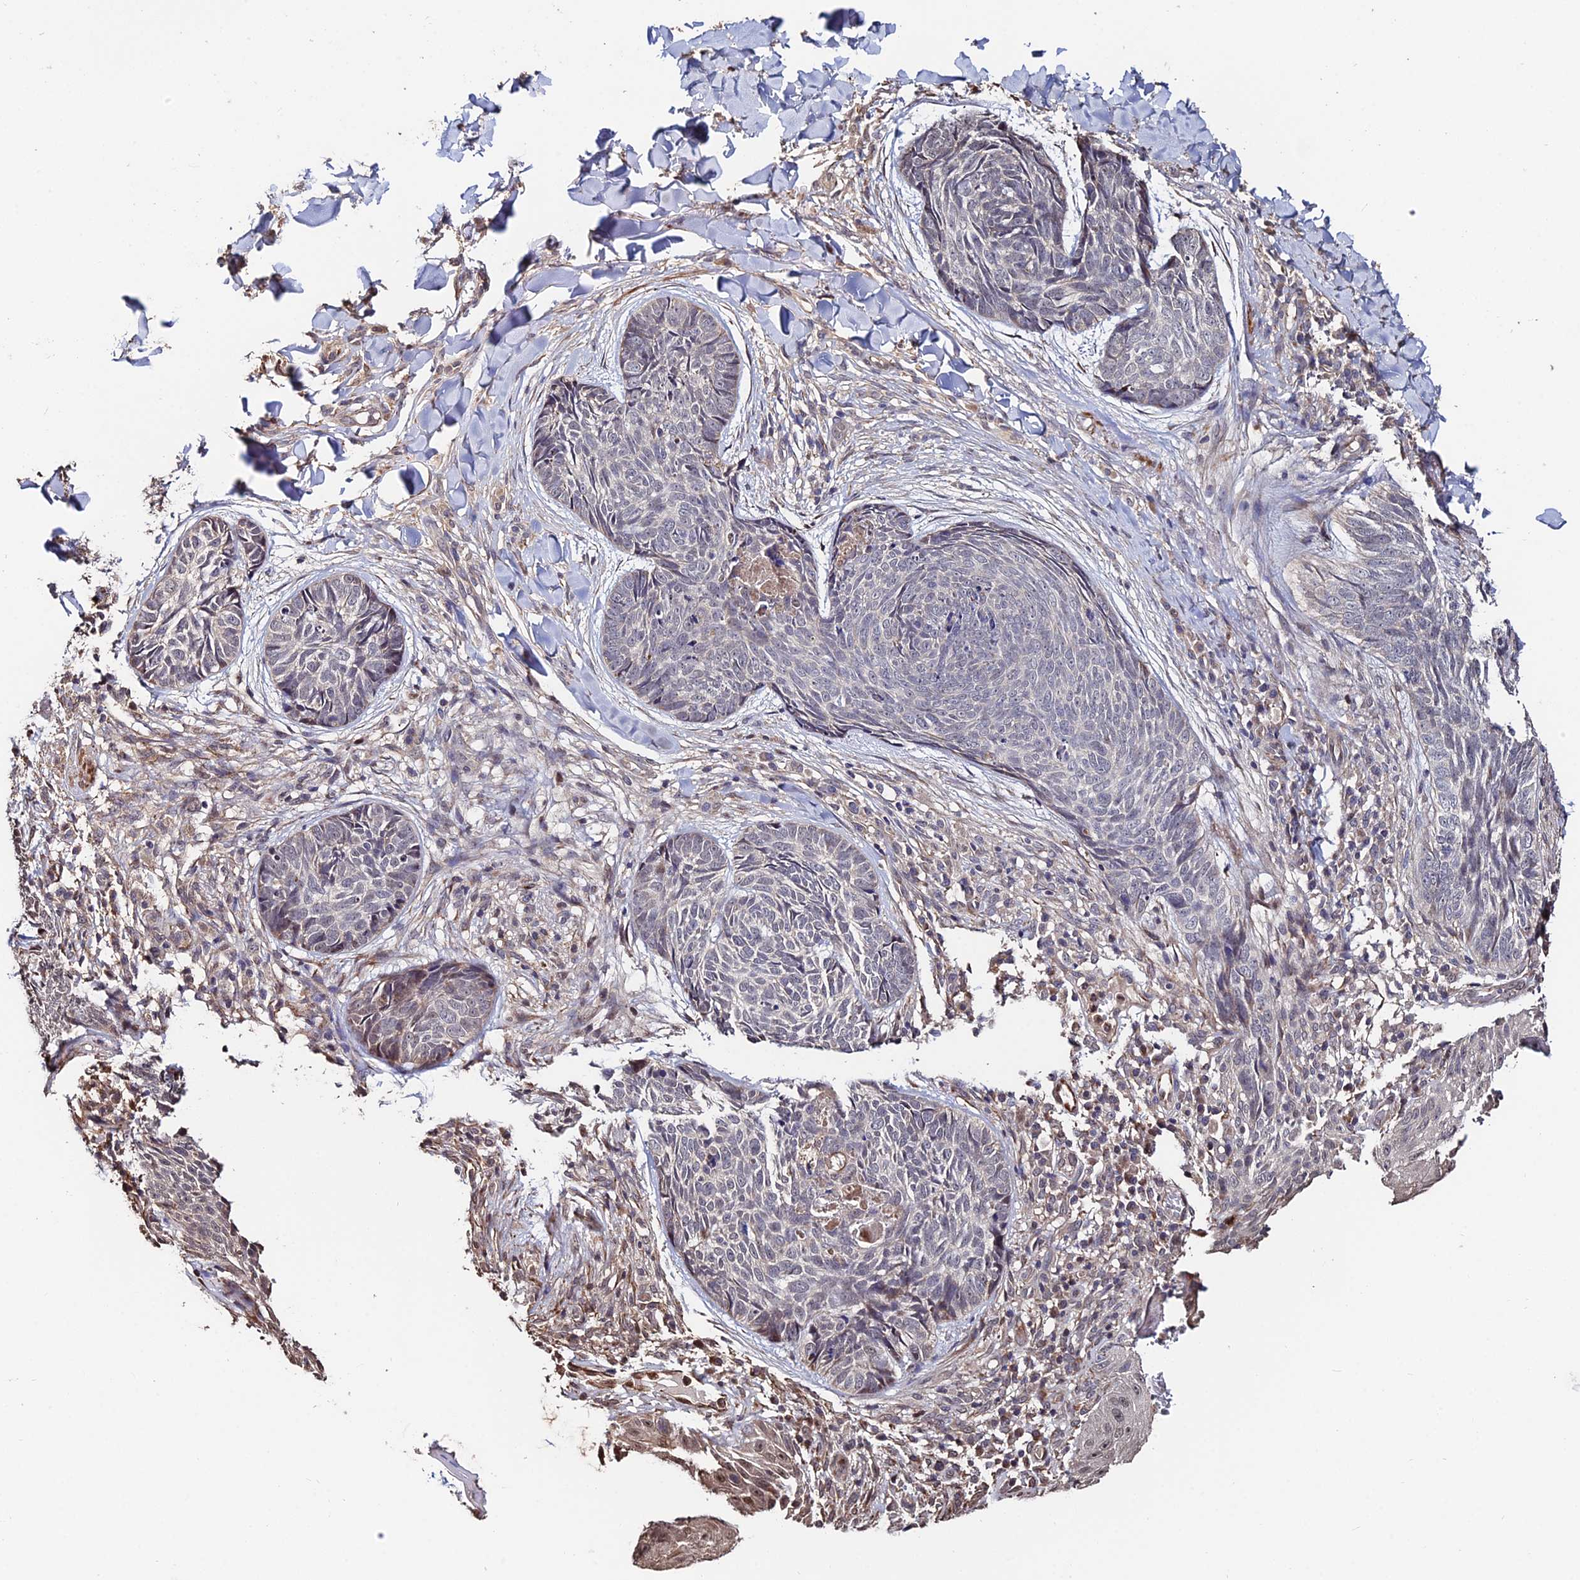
{"staining": {"intensity": "negative", "quantity": "none", "location": "none"}, "tissue": "skin cancer", "cell_type": "Tumor cells", "image_type": "cancer", "snomed": [{"axis": "morphology", "description": "Basal cell carcinoma"}, {"axis": "topography", "description": "Skin"}], "caption": "This is an immunohistochemistry (IHC) histopathology image of human skin cancer (basal cell carcinoma). There is no positivity in tumor cells.", "gene": "ACTR5", "patient": {"sex": "female", "age": 61}}